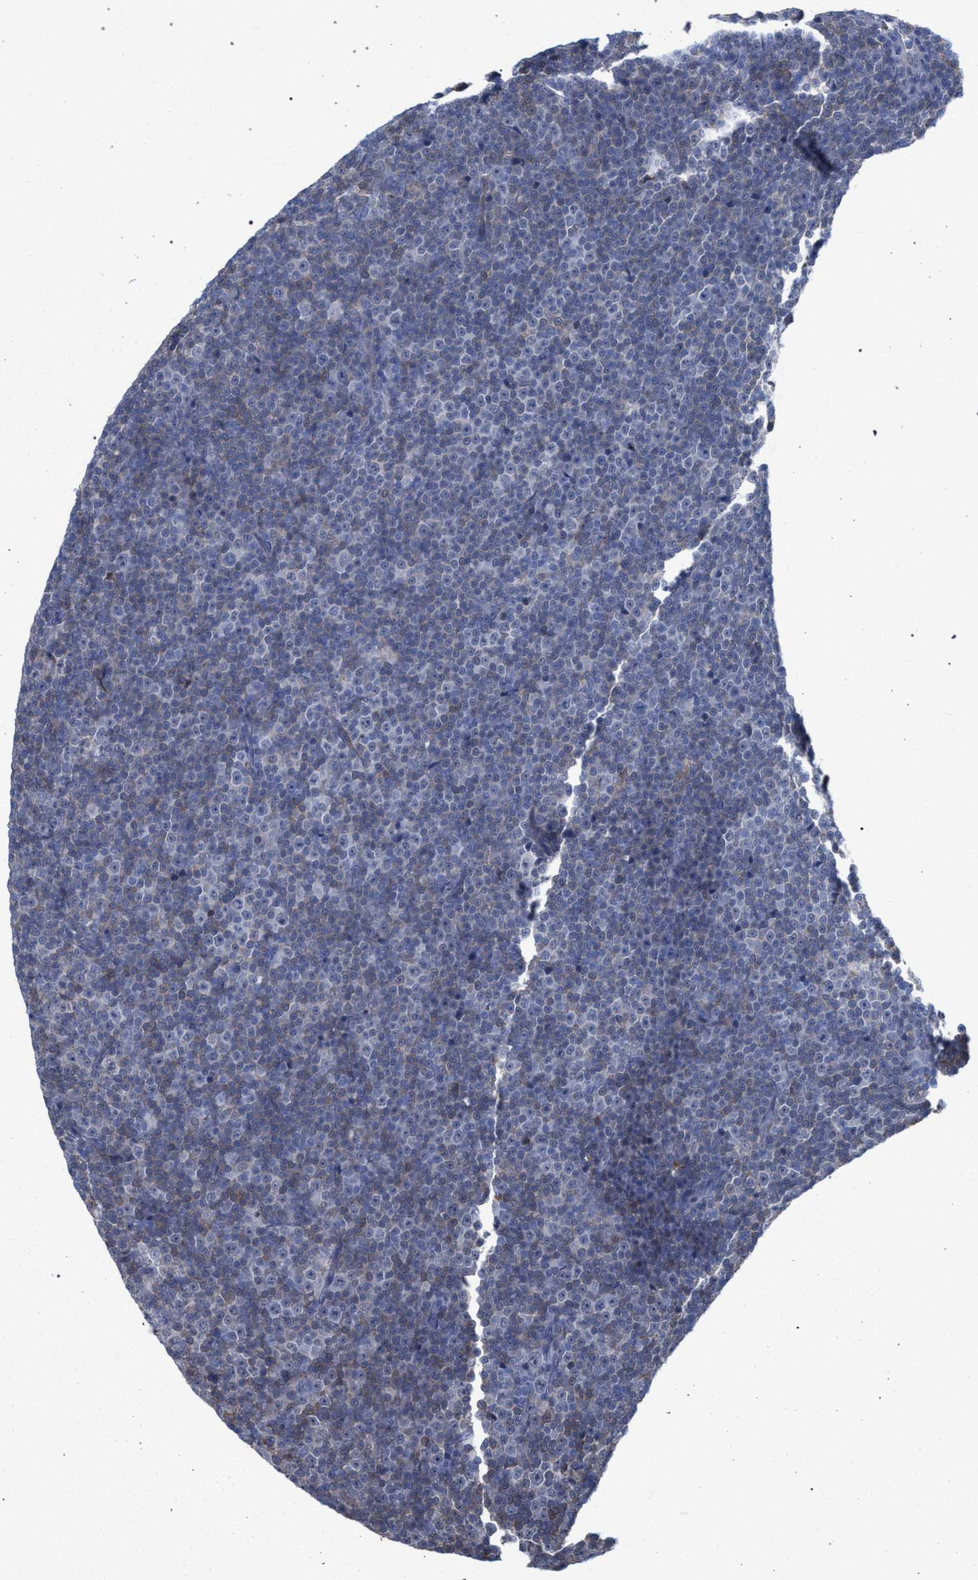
{"staining": {"intensity": "weak", "quantity": "<25%", "location": "cytoplasmic/membranous"}, "tissue": "lymphoma", "cell_type": "Tumor cells", "image_type": "cancer", "snomed": [{"axis": "morphology", "description": "Malignant lymphoma, non-Hodgkin's type, Low grade"}, {"axis": "topography", "description": "Lymph node"}], "caption": "This photomicrograph is of lymphoma stained with immunohistochemistry to label a protein in brown with the nuclei are counter-stained blue. There is no positivity in tumor cells.", "gene": "FHOD3", "patient": {"sex": "female", "age": 67}}